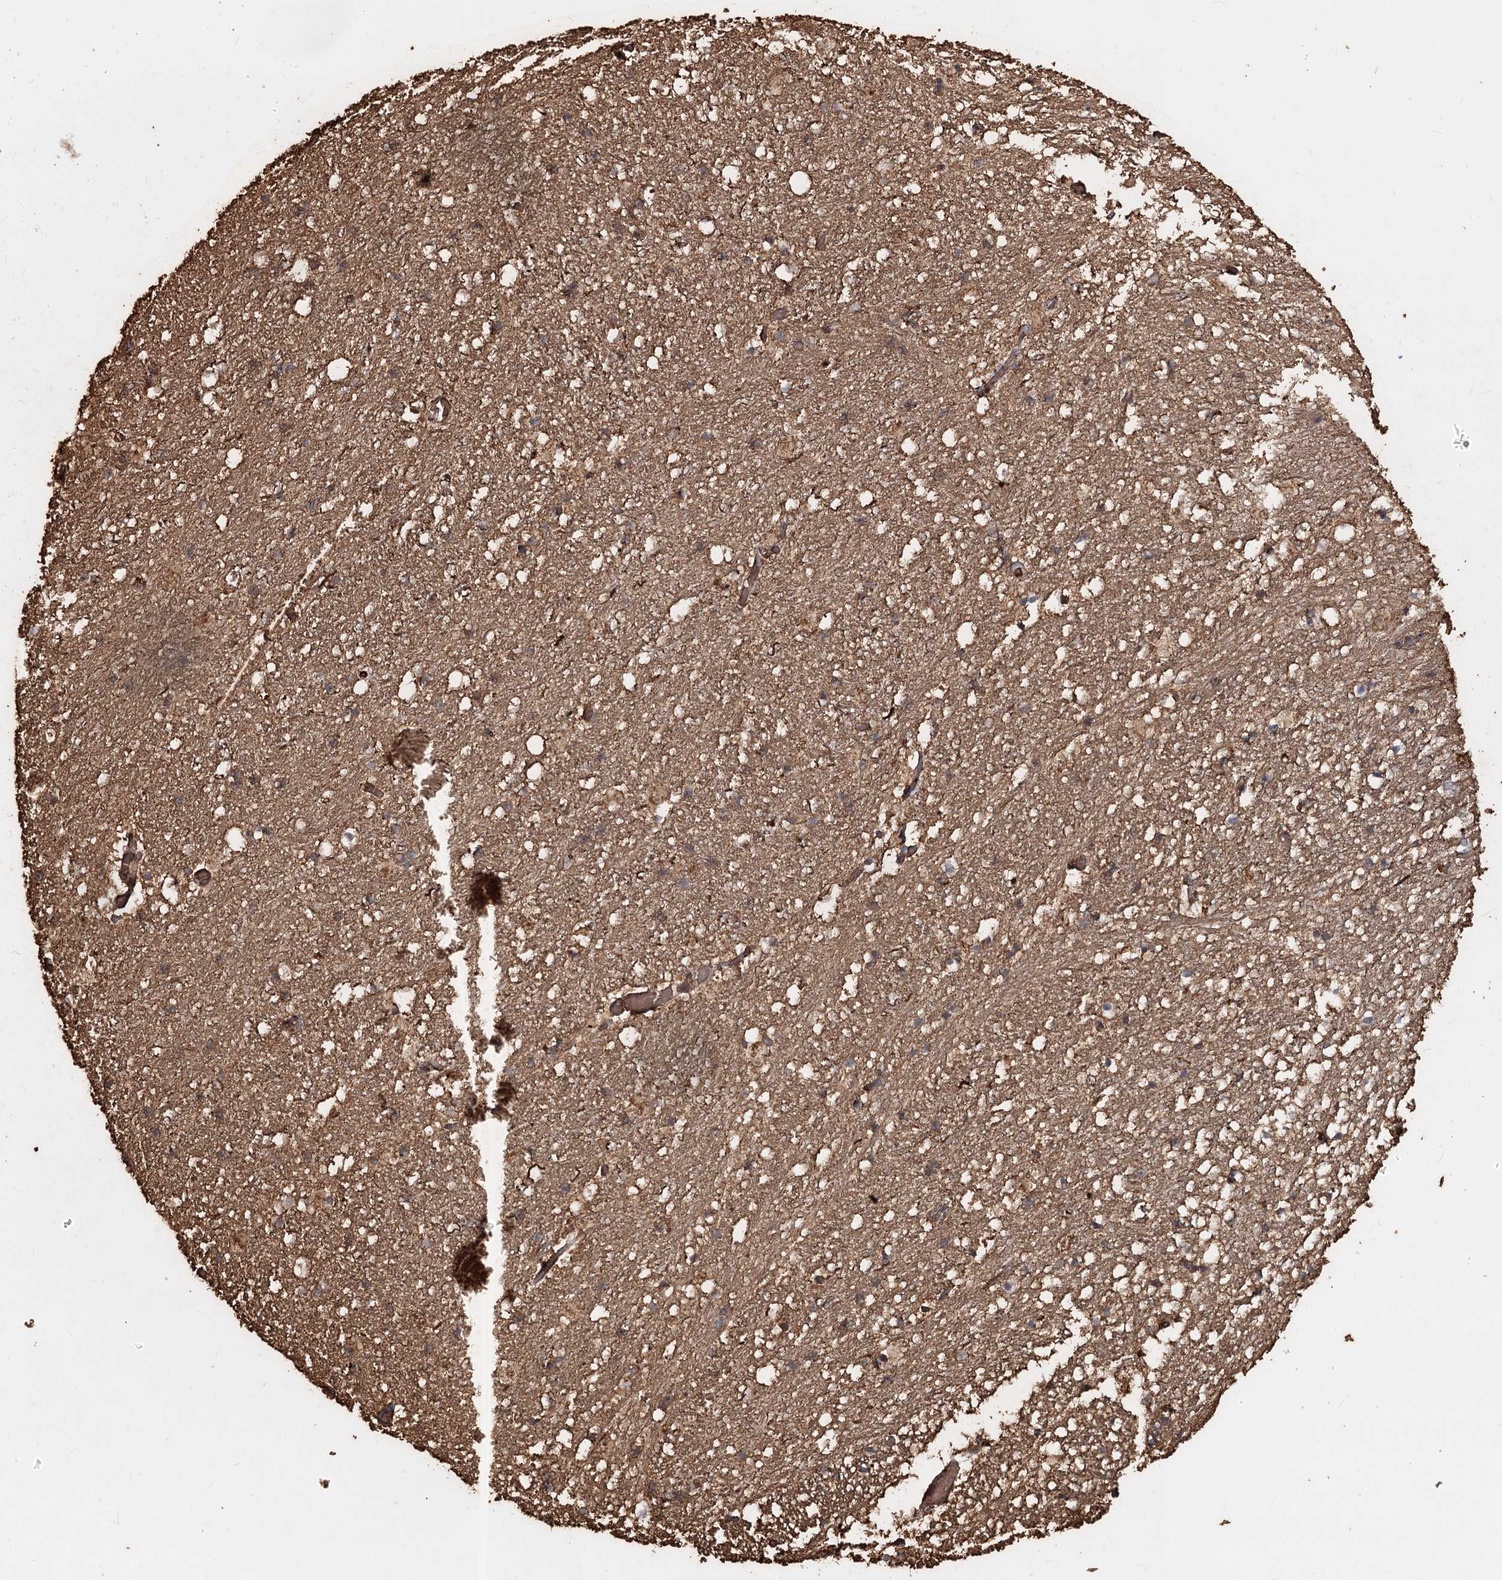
{"staining": {"intensity": "moderate", "quantity": ">75%", "location": "cytoplasmic/membranous"}, "tissue": "hippocampus", "cell_type": "Glial cells", "image_type": "normal", "snomed": [{"axis": "morphology", "description": "Normal tissue, NOS"}, {"axis": "topography", "description": "Hippocampus"}], "caption": "Immunohistochemical staining of benign hippocampus exhibits medium levels of moderate cytoplasmic/membranous staining in approximately >75% of glial cells. The protein is shown in brown color, while the nuclei are stained blue.", "gene": "PIK3C2A", "patient": {"sex": "female", "age": 52}}